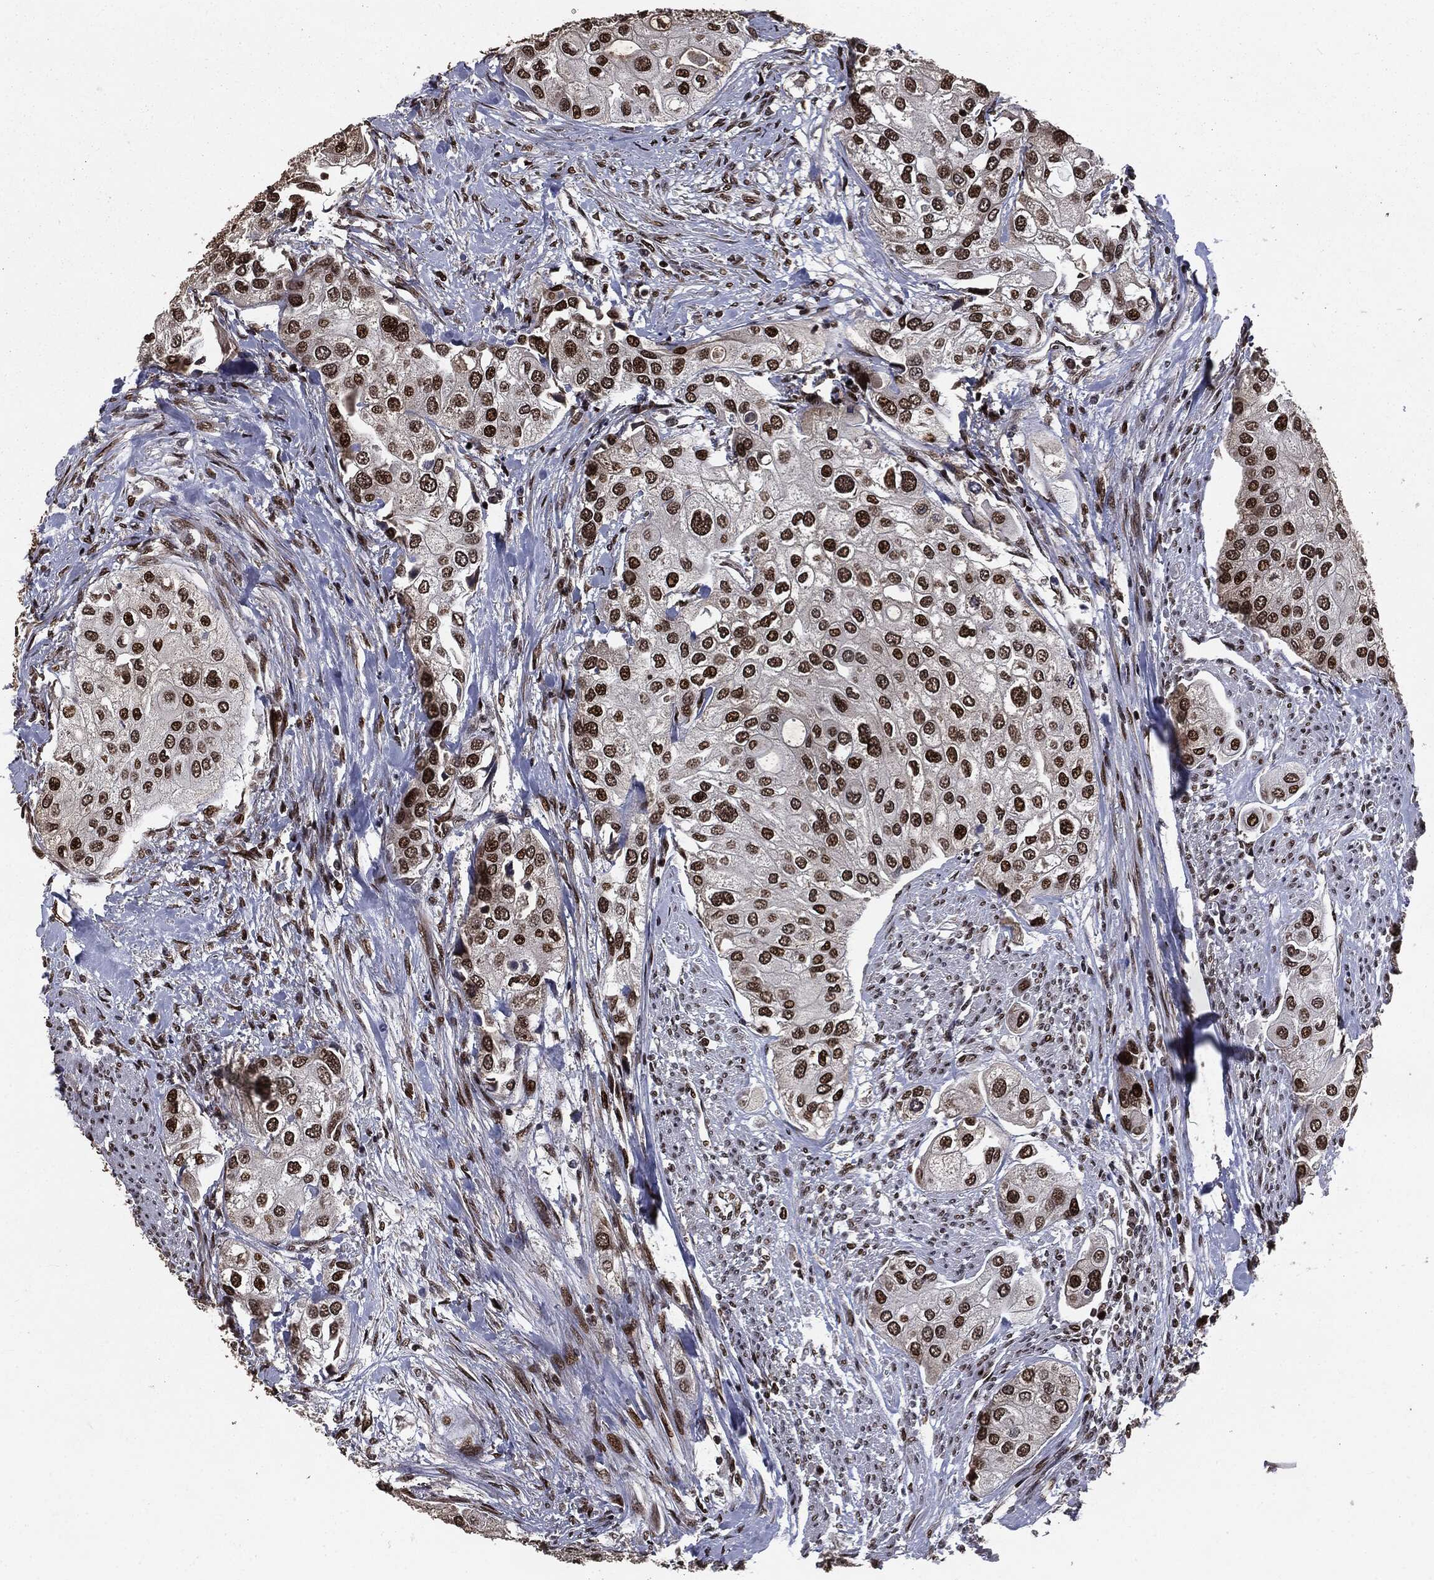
{"staining": {"intensity": "strong", "quantity": ">75%", "location": "nuclear"}, "tissue": "urothelial cancer", "cell_type": "Tumor cells", "image_type": "cancer", "snomed": [{"axis": "morphology", "description": "Urothelial carcinoma, High grade"}, {"axis": "topography", "description": "Urinary bladder"}], "caption": "Urothelial cancer stained with a brown dye demonstrates strong nuclear positive positivity in approximately >75% of tumor cells.", "gene": "DVL2", "patient": {"sex": "male", "age": 64}}